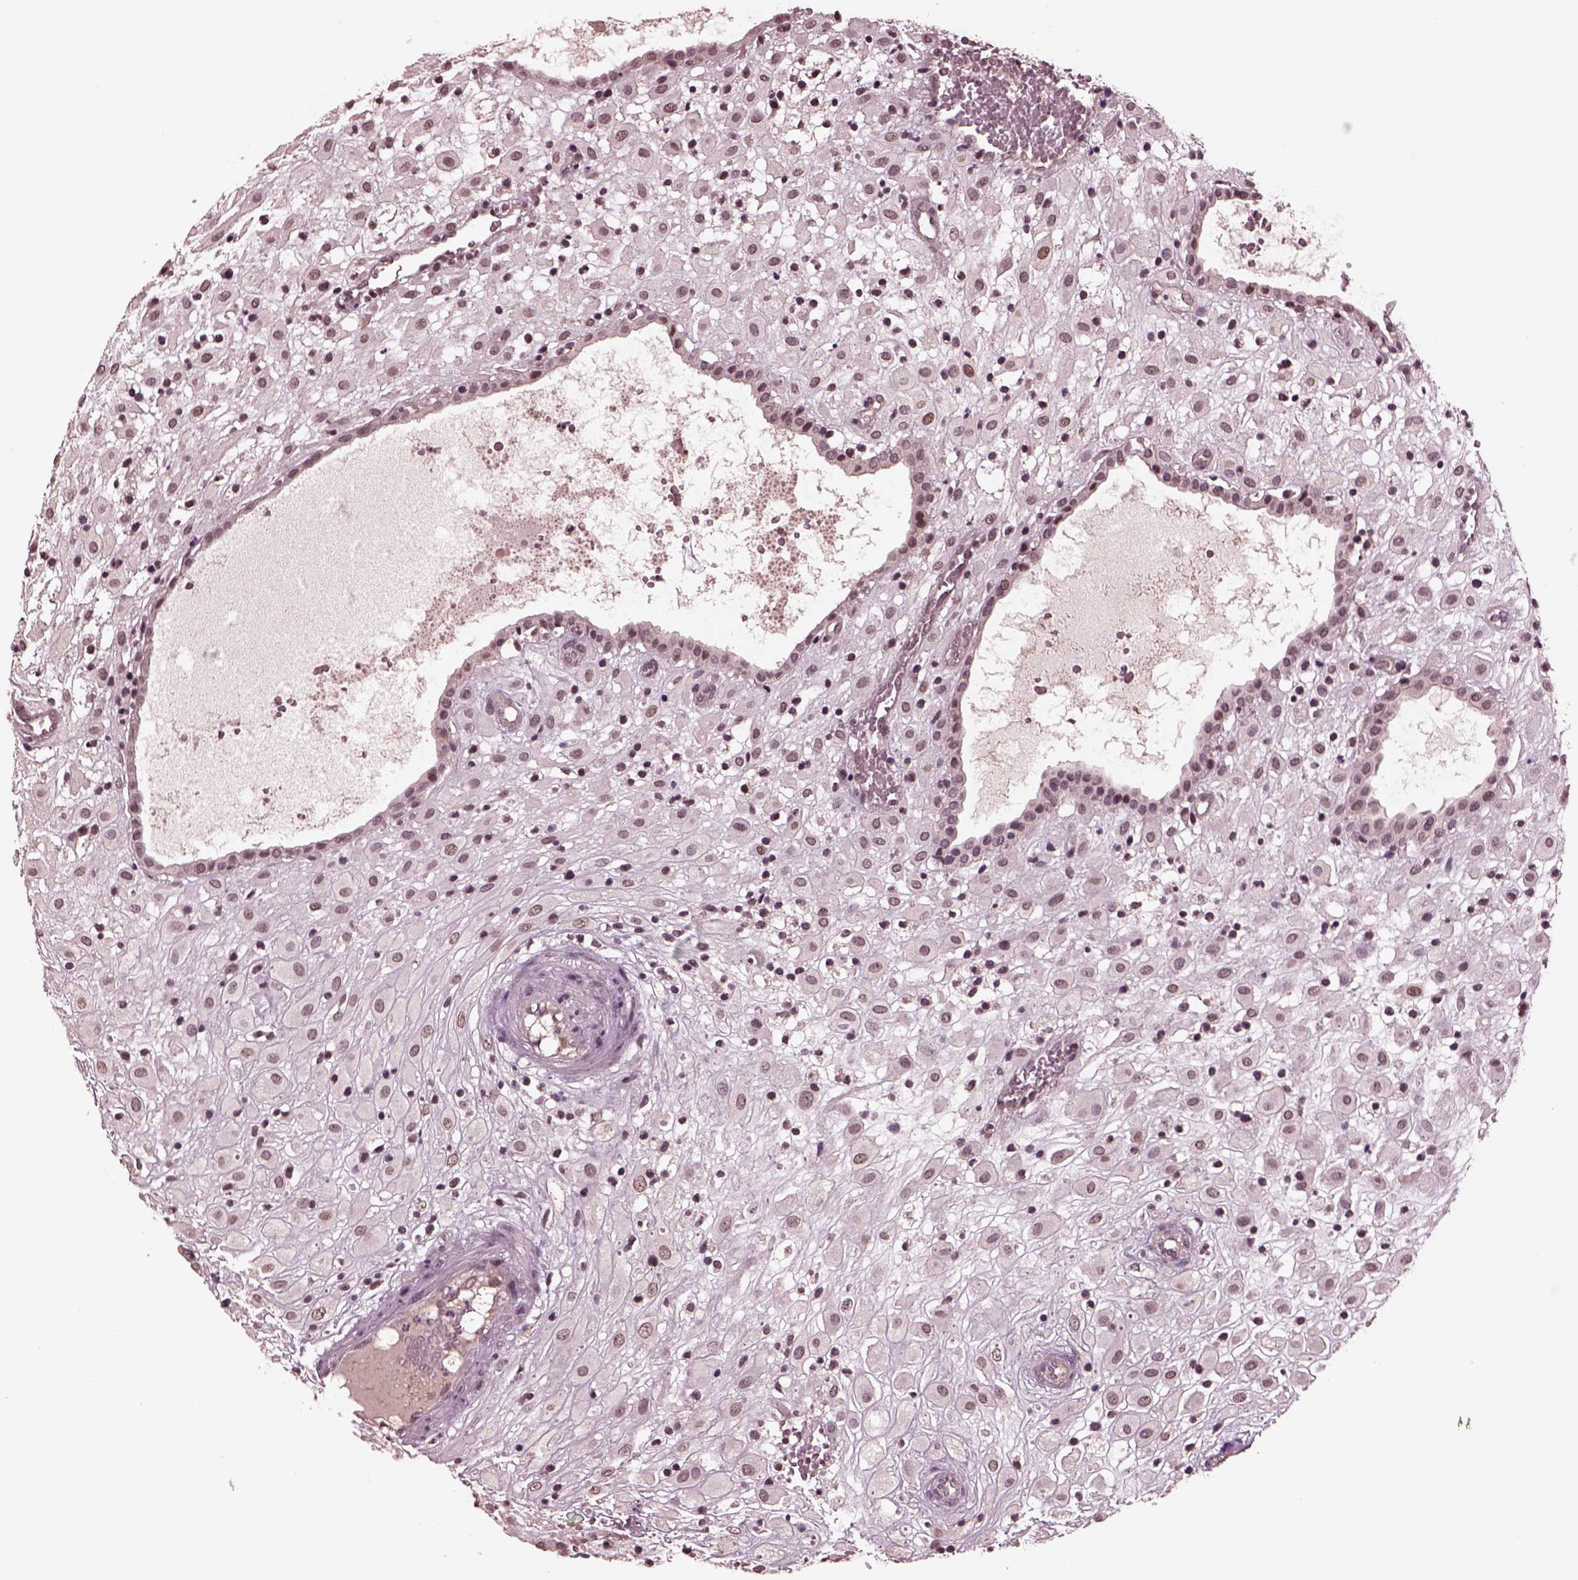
{"staining": {"intensity": "weak", "quantity": "25%-75%", "location": "nuclear"}, "tissue": "placenta", "cell_type": "Decidual cells", "image_type": "normal", "snomed": [{"axis": "morphology", "description": "Normal tissue, NOS"}, {"axis": "topography", "description": "Placenta"}], "caption": "Decidual cells display weak nuclear expression in approximately 25%-75% of cells in benign placenta.", "gene": "NAP1L5", "patient": {"sex": "female", "age": 24}}